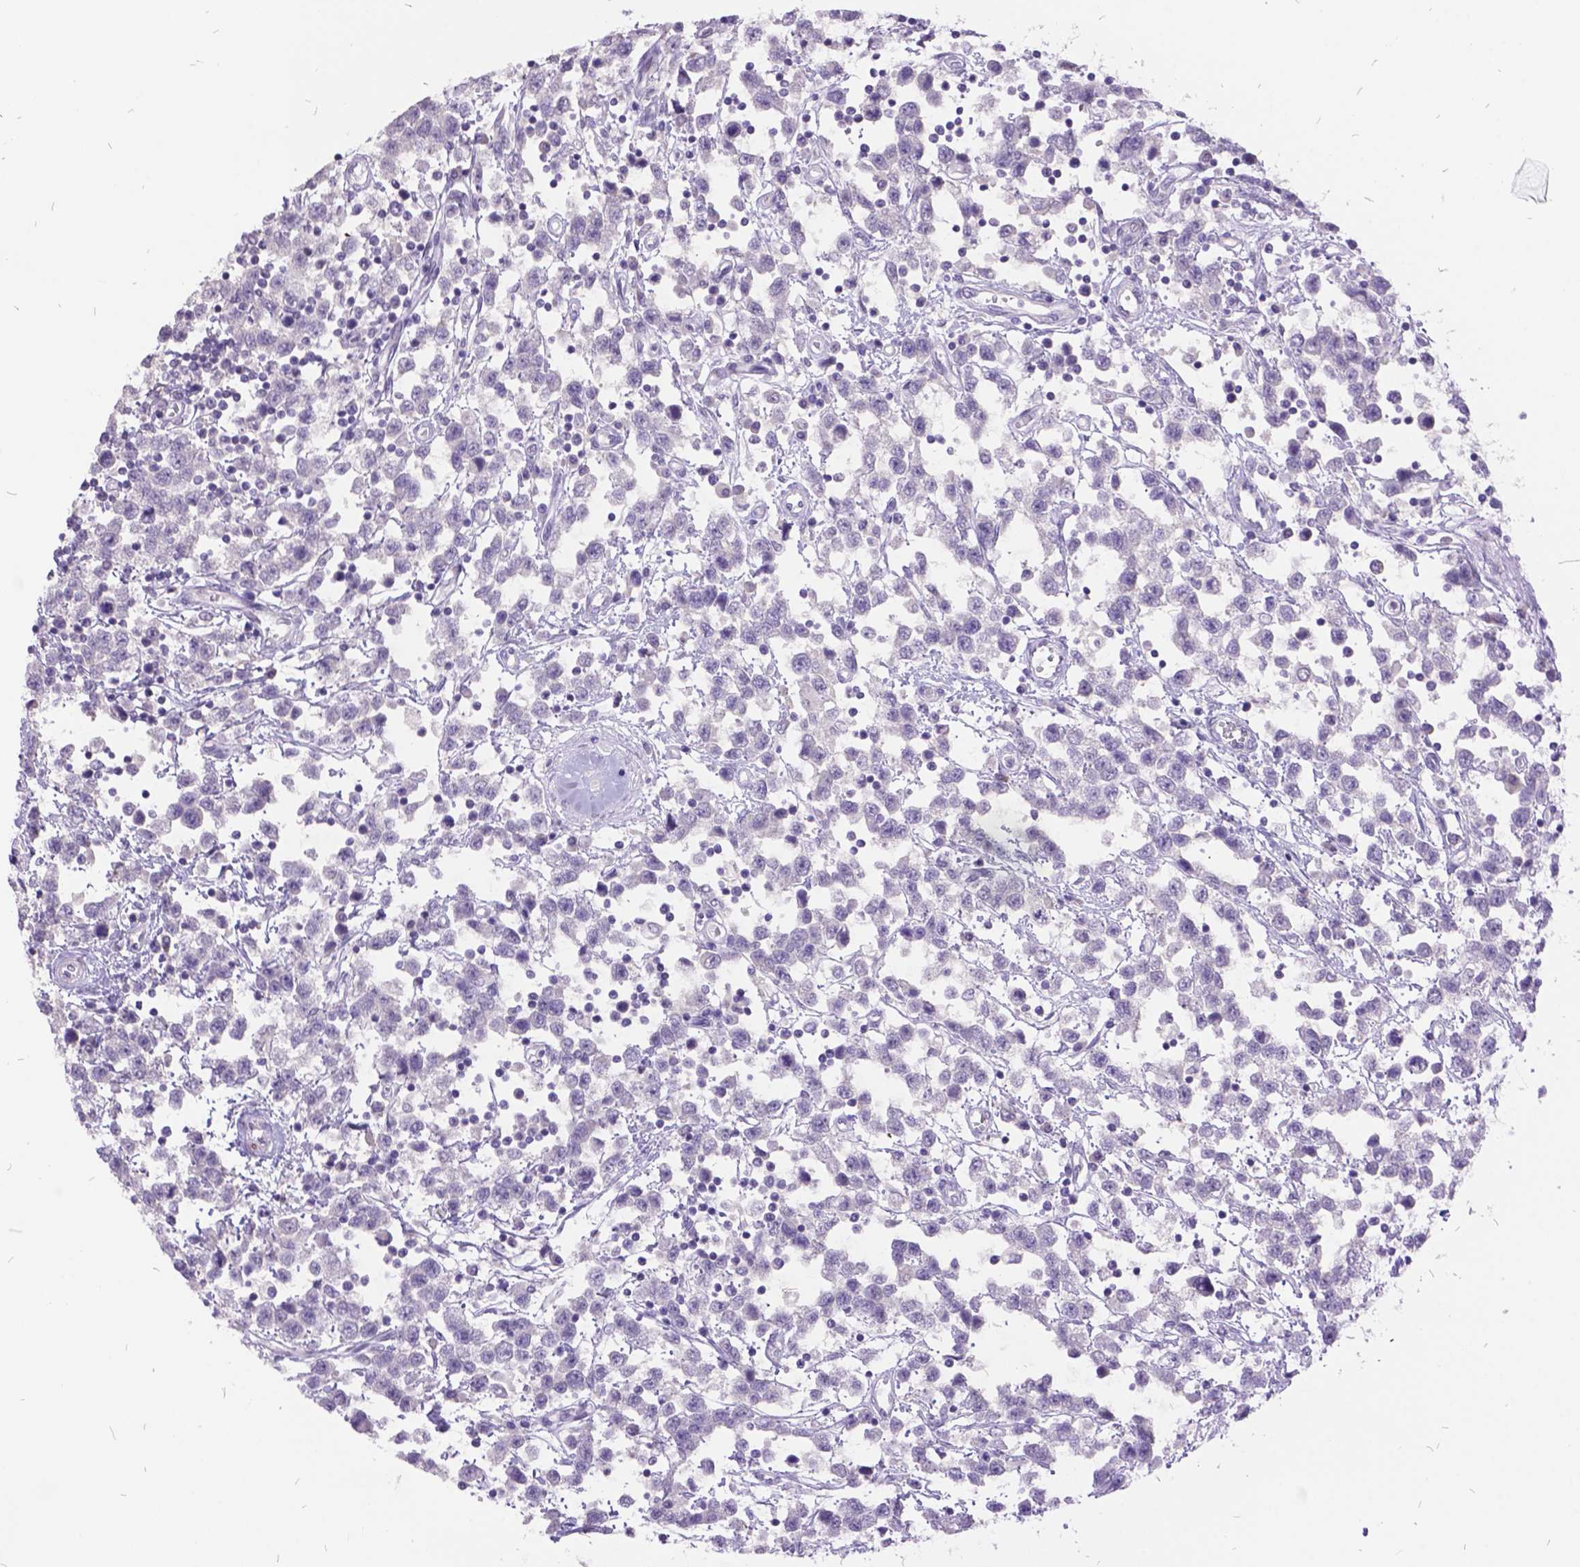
{"staining": {"intensity": "negative", "quantity": "none", "location": "none"}, "tissue": "testis cancer", "cell_type": "Tumor cells", "image_type": "cancer", "snomed": [{"axis": "morphology", "description": "Seminoma, NOS"}, {"axis": "topography", "description": "Testis"}], "caption": "Tumor cells are negative for brown protein staining in testis cancer (seminoma).", "gene": "ITGB6", "patient": {"sex": "male", "age": 34}}